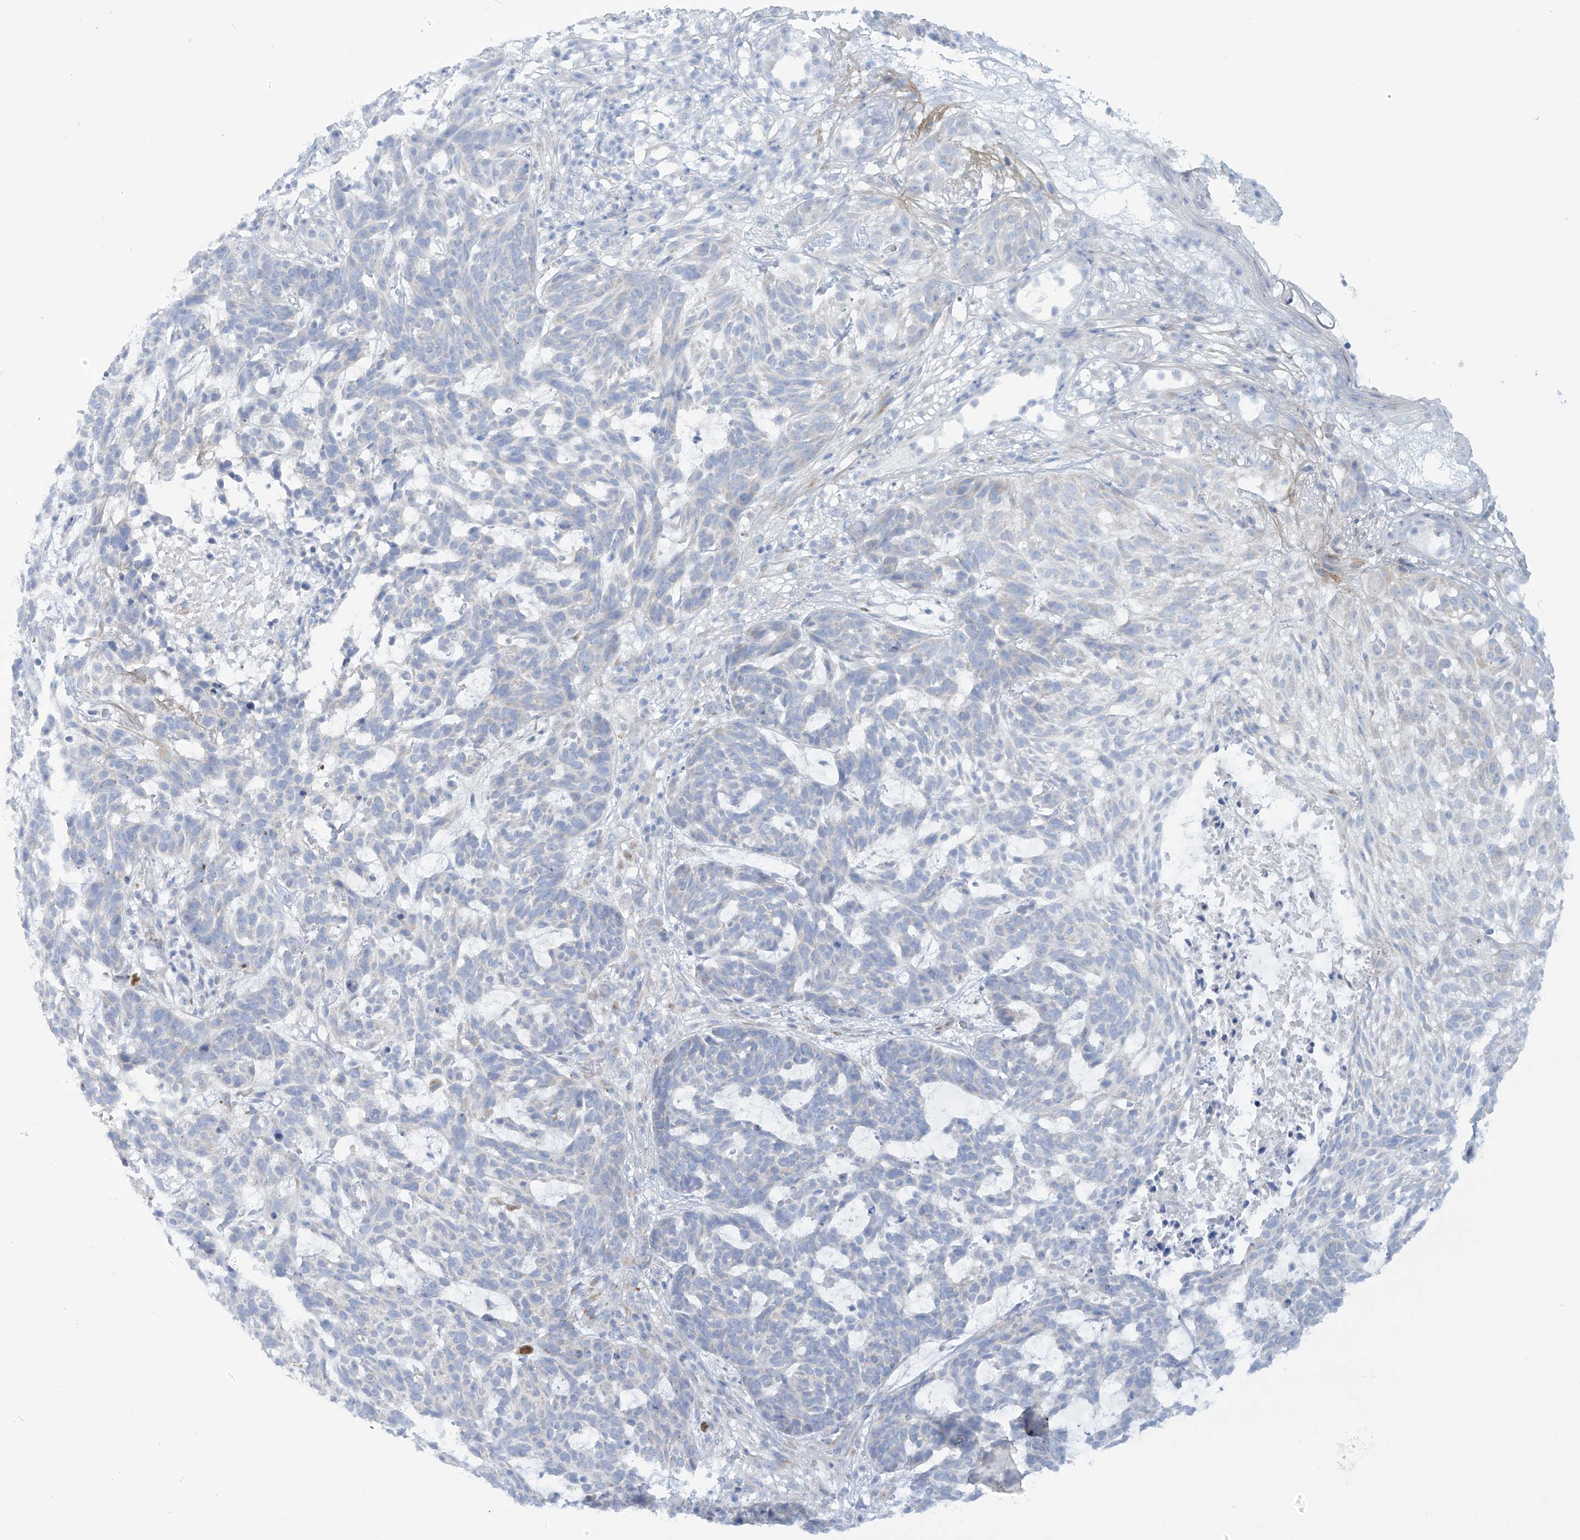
{"staining": {"intensity": "negative", "quantity": "none", "location": "none"}, "tissue": "skin cancer", "cell_type": "Tumor cells", "image_type": "cancer", "snomed": [{"axis": "morphology", "description": "Basal cell carcinoma"}, {"axis": "topography", "description": "Skin"}], "caption": "This is a micrograph of immunohistochemistry staining of basal cell carcinoma (skin), which shows no staining in tumor cells.", "gene": "TRMT2B", "patient": {"sex": "male", "age": 85}}